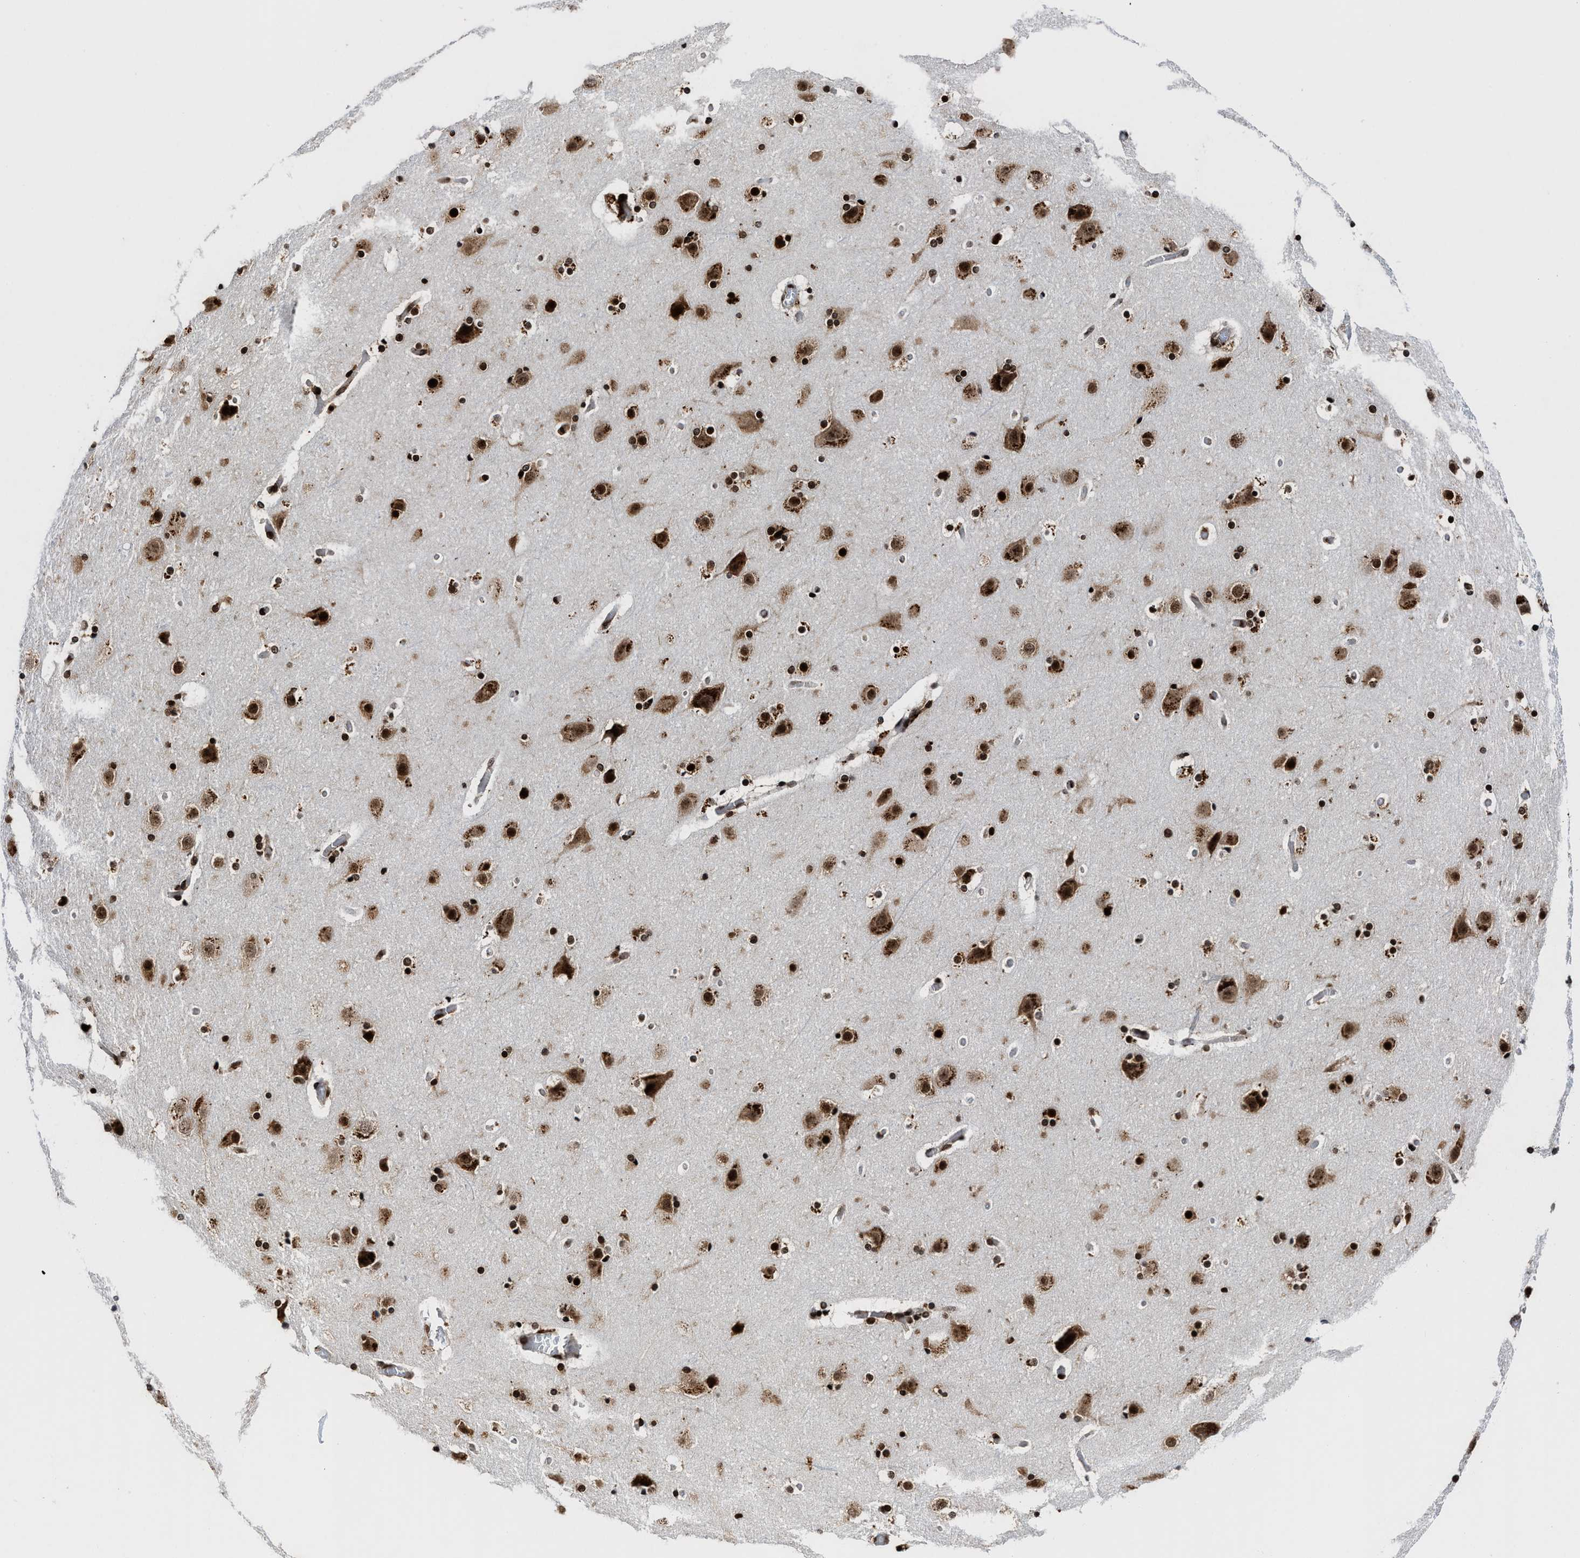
{"staining": {"intensity": "strong", "quantity": "25%-75%", "location": "nuclear"}, "tissue": "cerebral cortex", "cell_type": "Endothelial cells", "image_type": "normal", "snomed": [{"axis": "morphology", "description": "Normal tissue, NOS"}, {"axis": "topography", "description": "Cerebral cortex"}], "caption": "Protein expression by immunohistochemistry displays strong nuclear staining in about 25%-75% of endothelial cells in benign cerebral cortex. (Stains: DAB in brown, nuclei in blue, Microscopy: brightfield microscopy at high magnification).", "gene": "ALYREF", "patient": {"sex": "male", "age": 57}}